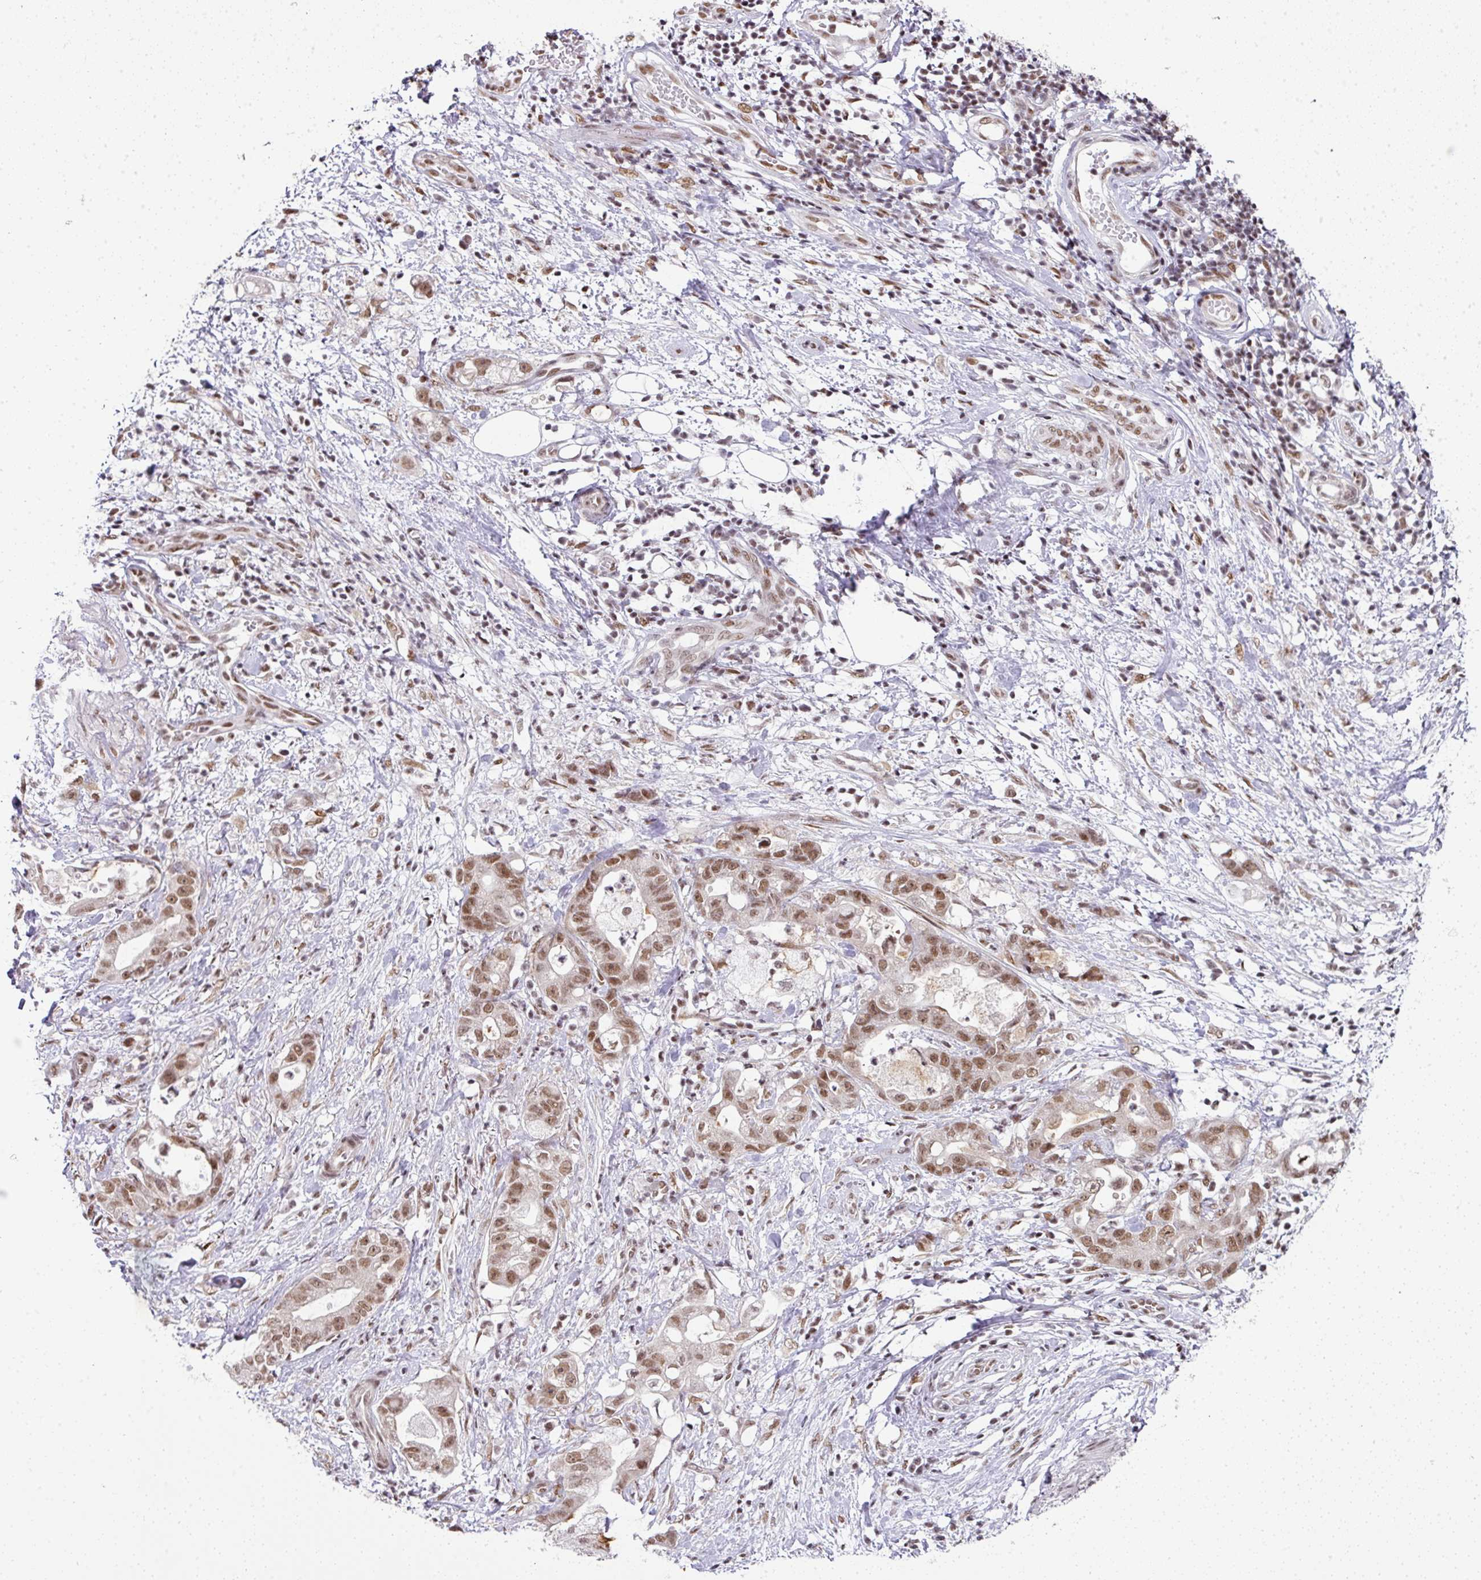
{"staining": {"intensity": "moderate", "quantity": ">75%", "location": "nuclear"}, "tissue": "stomach cancer", "cell_type": "Tumor cells", "image_type": "cancer", "snomed": [{"axis": "morphology", "description": "Adenocarcinoma, NOS"}, {"axis": "topography", "description": "Stomach"}], "caption": "Tumor cells display moderate nuclear positivity in approximately >75% of cells in stomach cancer (adenocarcinoma).", "gene": "NFYA", "patient": {"sex": "male", "age": 55}}